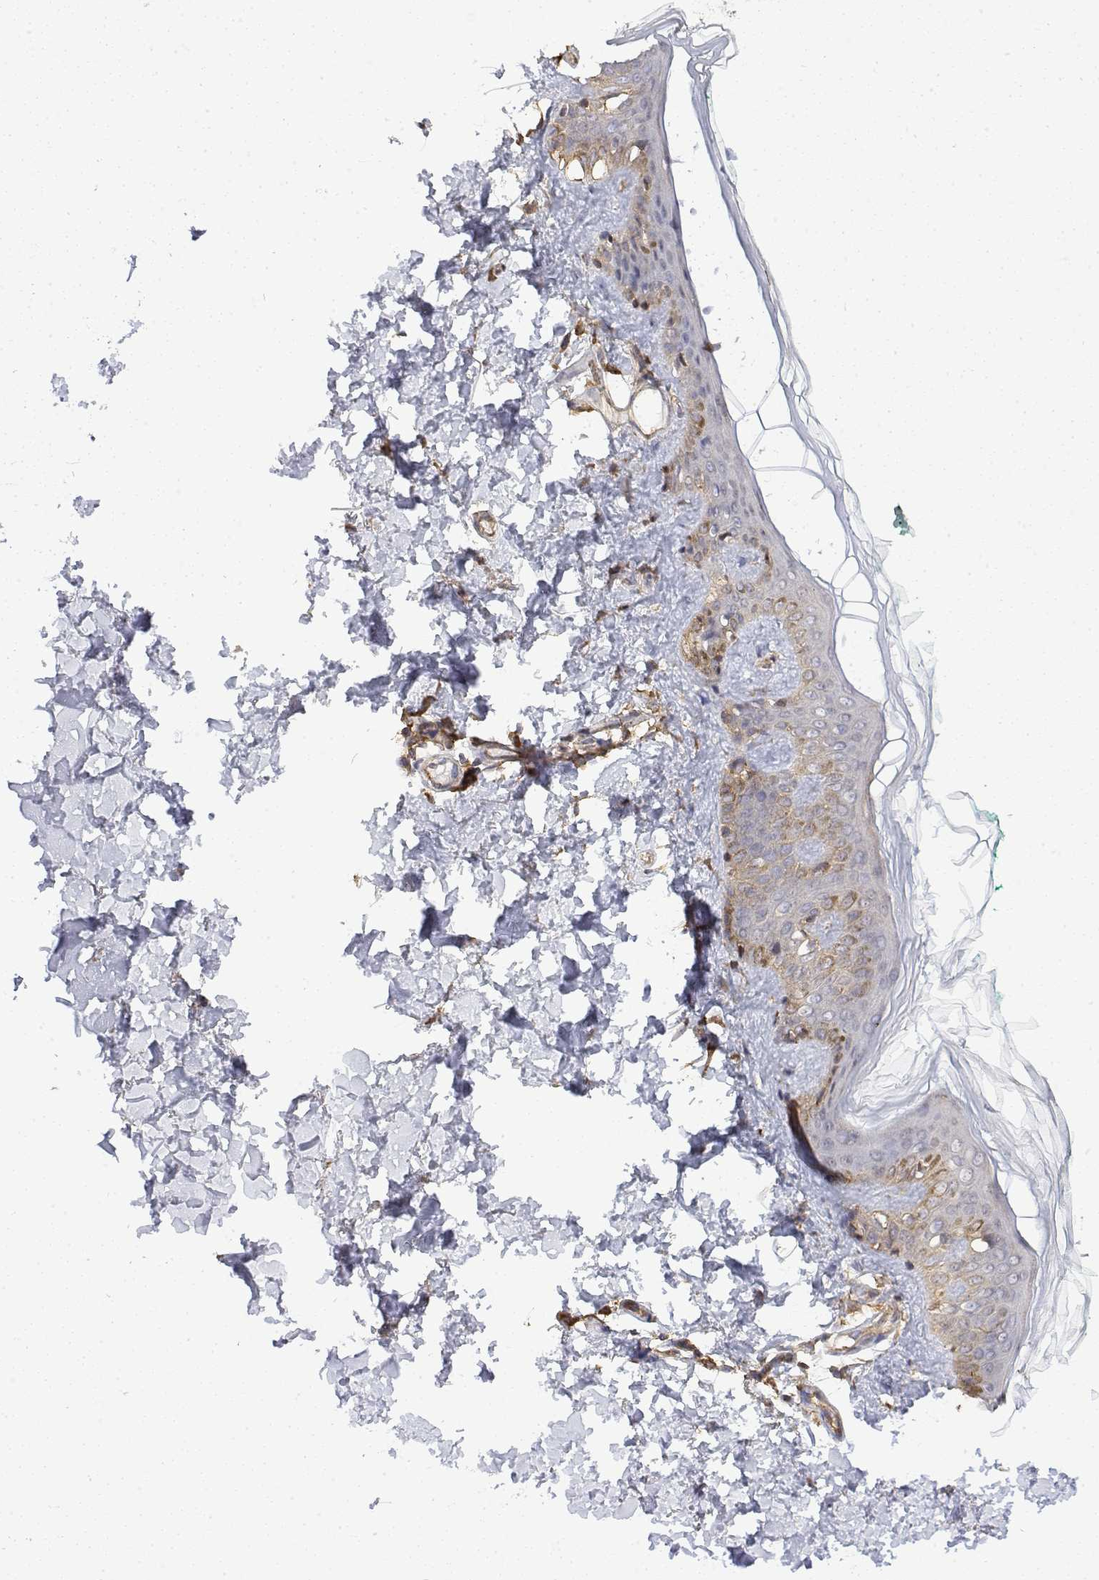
{"staining": {"intensity": "negative", "quantity": "none", "location": "none"}, "tissue": "skin", "cell_type": "Fibroblasts", "image_type": "normal", "snomed": [{"axis": "morphology", "description": "Normal tissue, NOS"}, {"axis": "topography", "description": "Skin"}, {"axis": "topography", "description": "Peripheral nerve tissue"}], "caption": "Skin stained for a protein using IHC exhibits no staining fibroblasts.", "gene": "PACSIN2", "patient": {"sex": "female", "age": 45}}